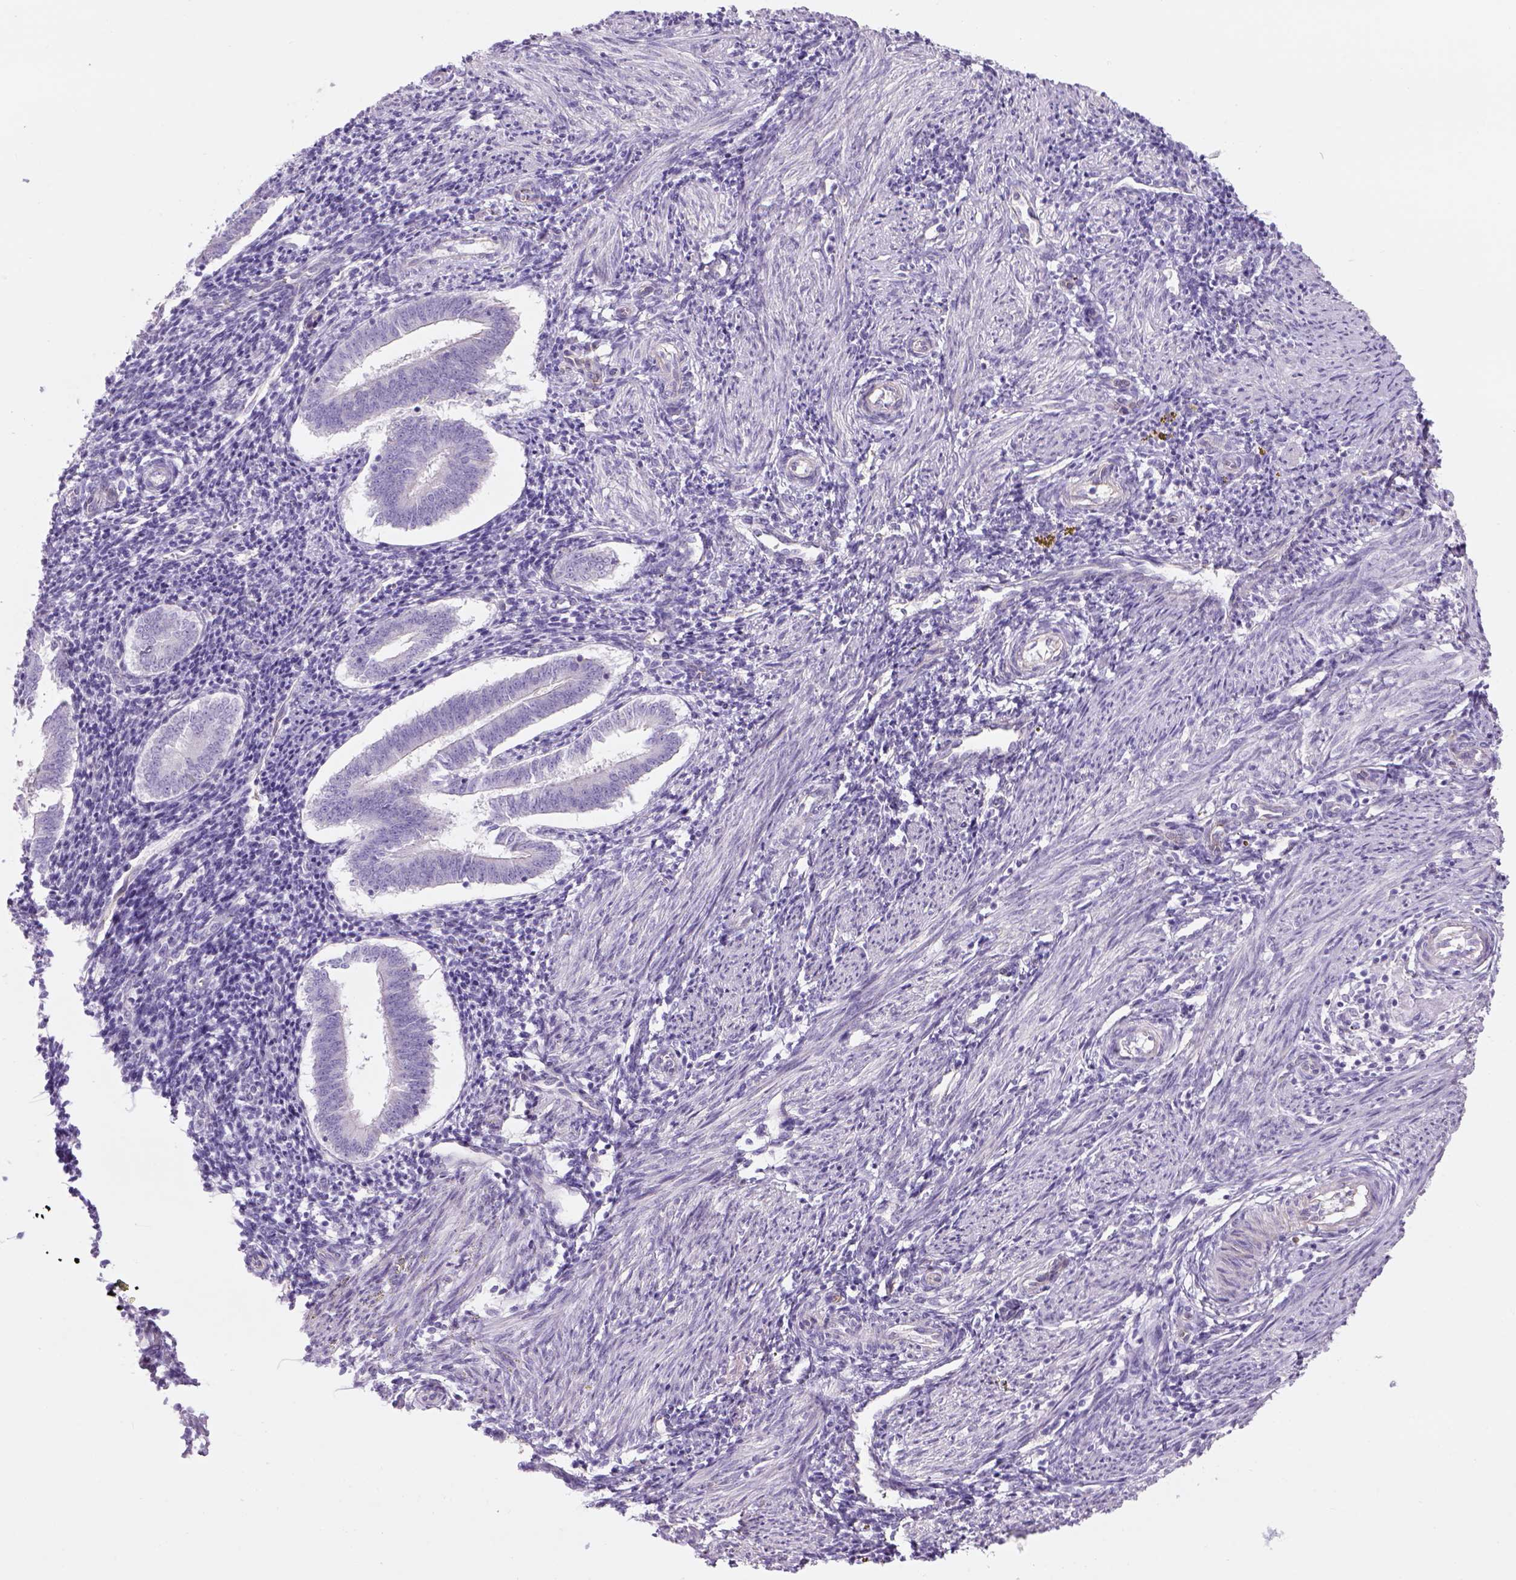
{"staining": {"intensity": "negative", "quantity": "none", "location": "none"}, "tissue": "endometrium", "cell_type": "Cells in endometrial stroma", "image_type": "normal", "snomed": [{"axis": "morphology", "description": "Normal tissue, NOS"}, {"axis": "topography", "description": "Endometrium"}], "caption": "Endometrium was stained to show a protein in brown. There is no significant expression in cells in endometrial stroma. Brightfield microscopy of immunohistochemistry (IHC) stained with DAB (3,3'-diaminobenzidine) (brown) and hematoxylin (blue), captured at high magnification.", "gene": "TENM4", "patient": {"sex": "female", "age": 25}}